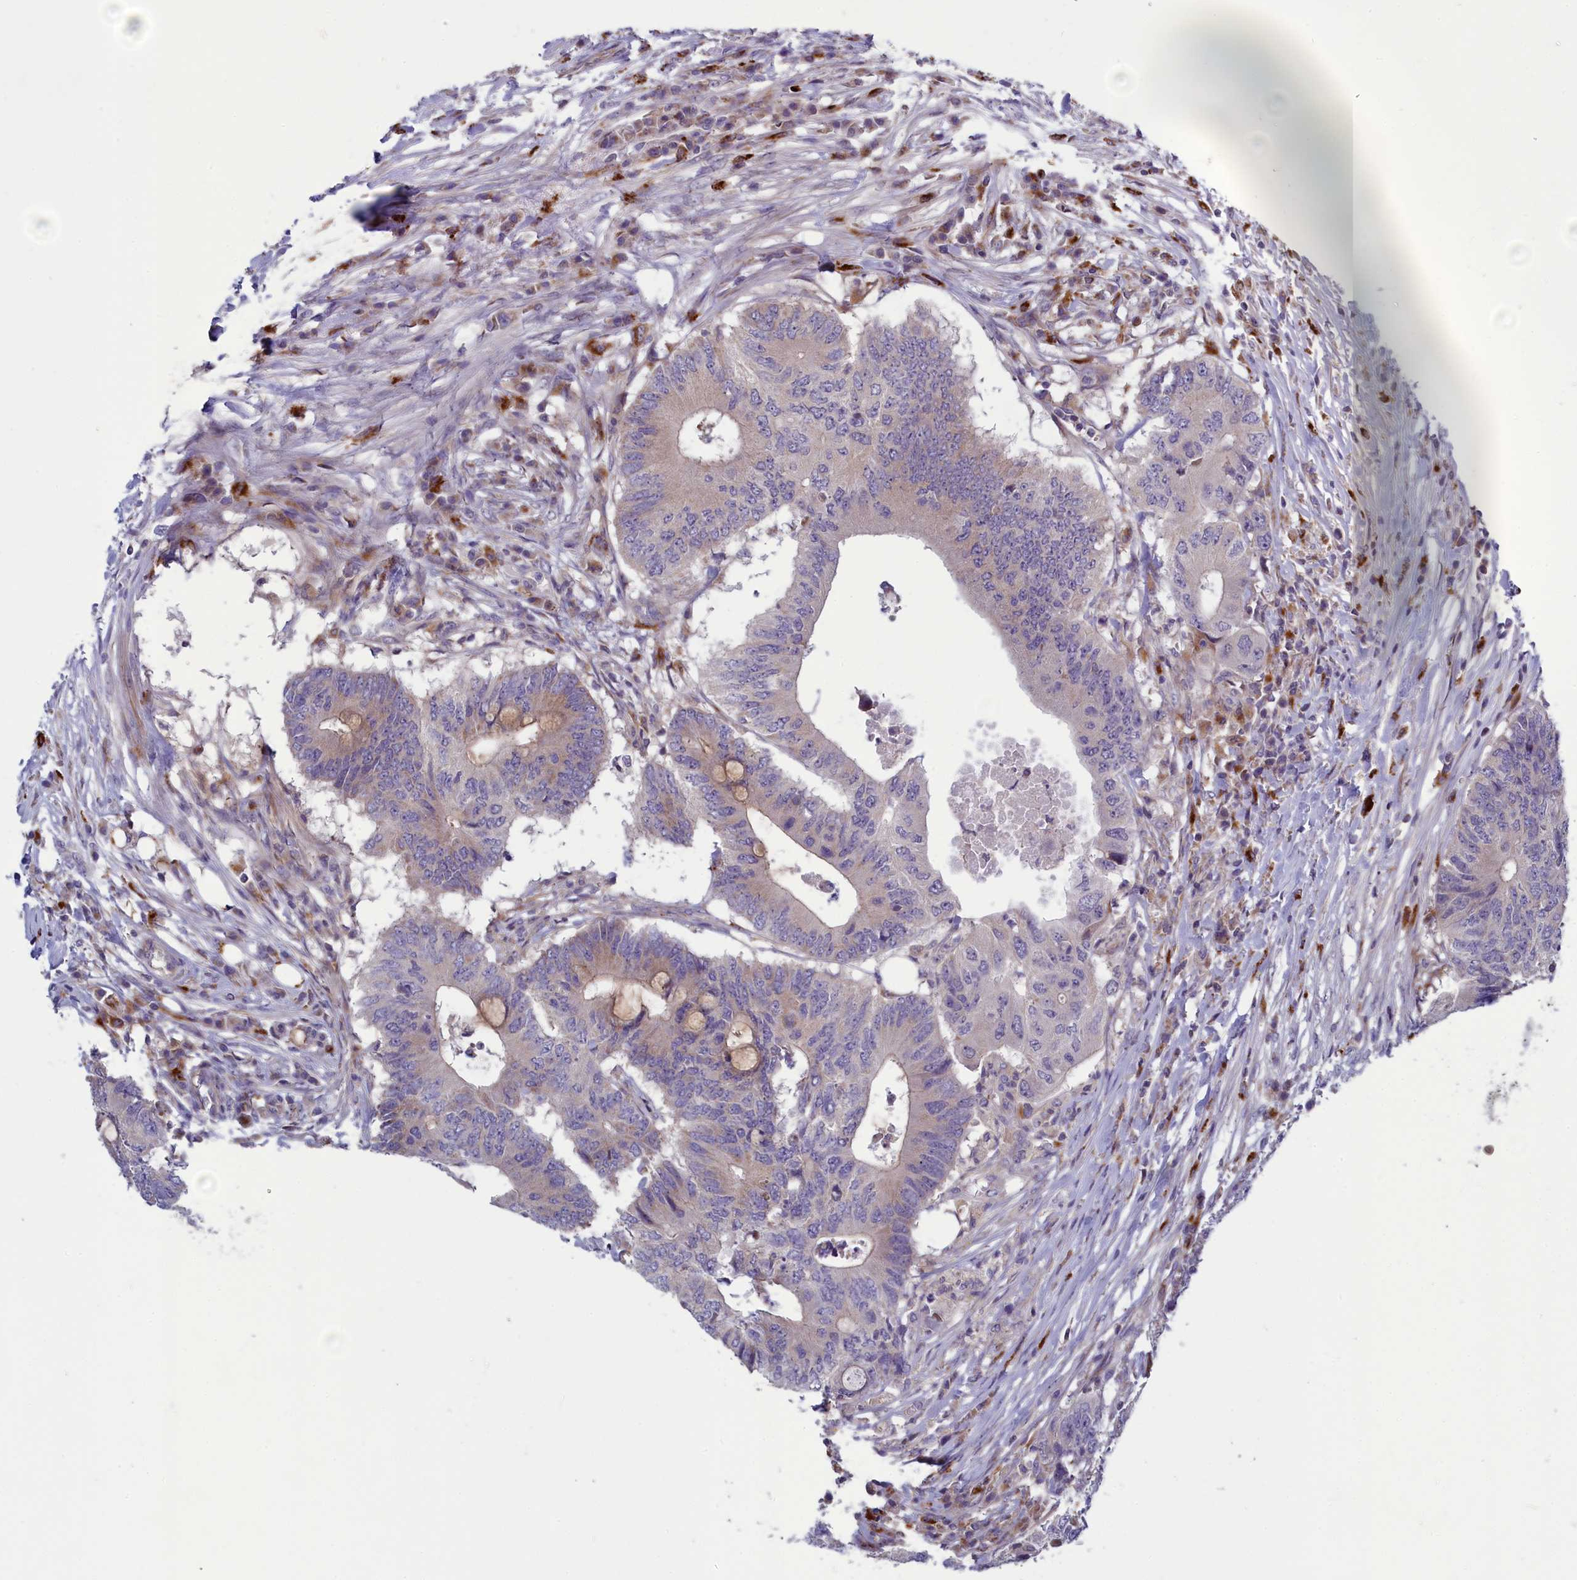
{"staining": {"intensity": "negative", "quantity": "none", "location": "none"}, "tissue": "colorectal cancer", "cell_type": "Tumor cells", "image_type": "cancer", "snomed": [{"axis": "morphology", "description": "Adenocarcinoma, NOS"}, {"axis": "topography", "description": "Colon"}], "caption": "Tumor cells show no significant protein positivity in colorectal cancer.", "gene": "BLTP2", "patient": {"sex": "male", "age": 71}}